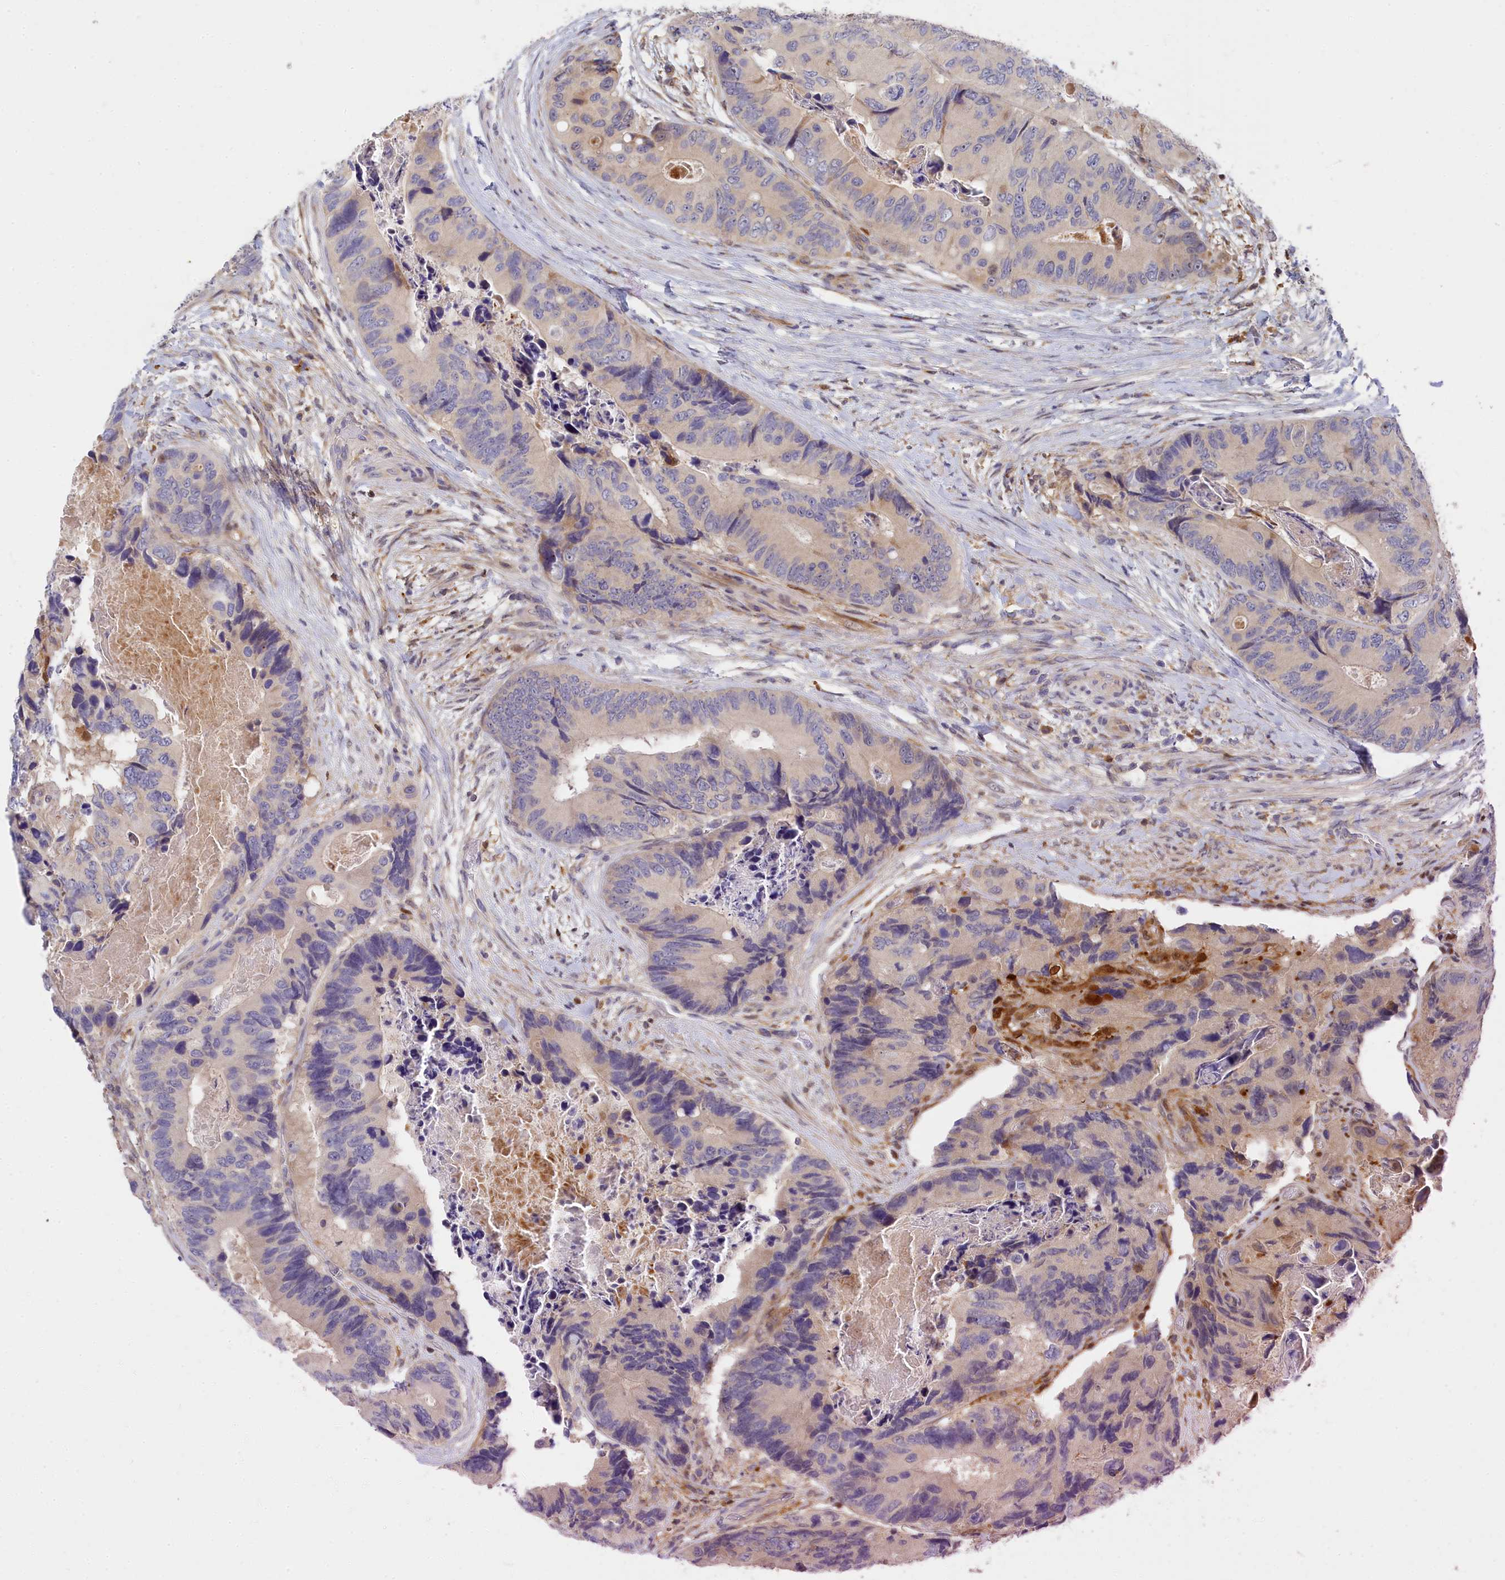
{"staining": {"intensity": "weak", "quantity": "<25%", "location": "cytoplasmic/membranous"}, "tissue": "colorectal cancer", "cell_type": "Tumor cells", "image_type": "cancer", "snomed": [{"axis": "morphology", "description": "Adenocarcinoma, NOS"}, {"axis": "topography", "description": "Colon"}], "caption": "Immunohistochemistry image of human colorectal adenocarcinoma stained for a protein (brown), which exhibits no staining in tumor cells.", "gene": "SPATA5L1", "patient": {"sex": "male", "age": 84}}